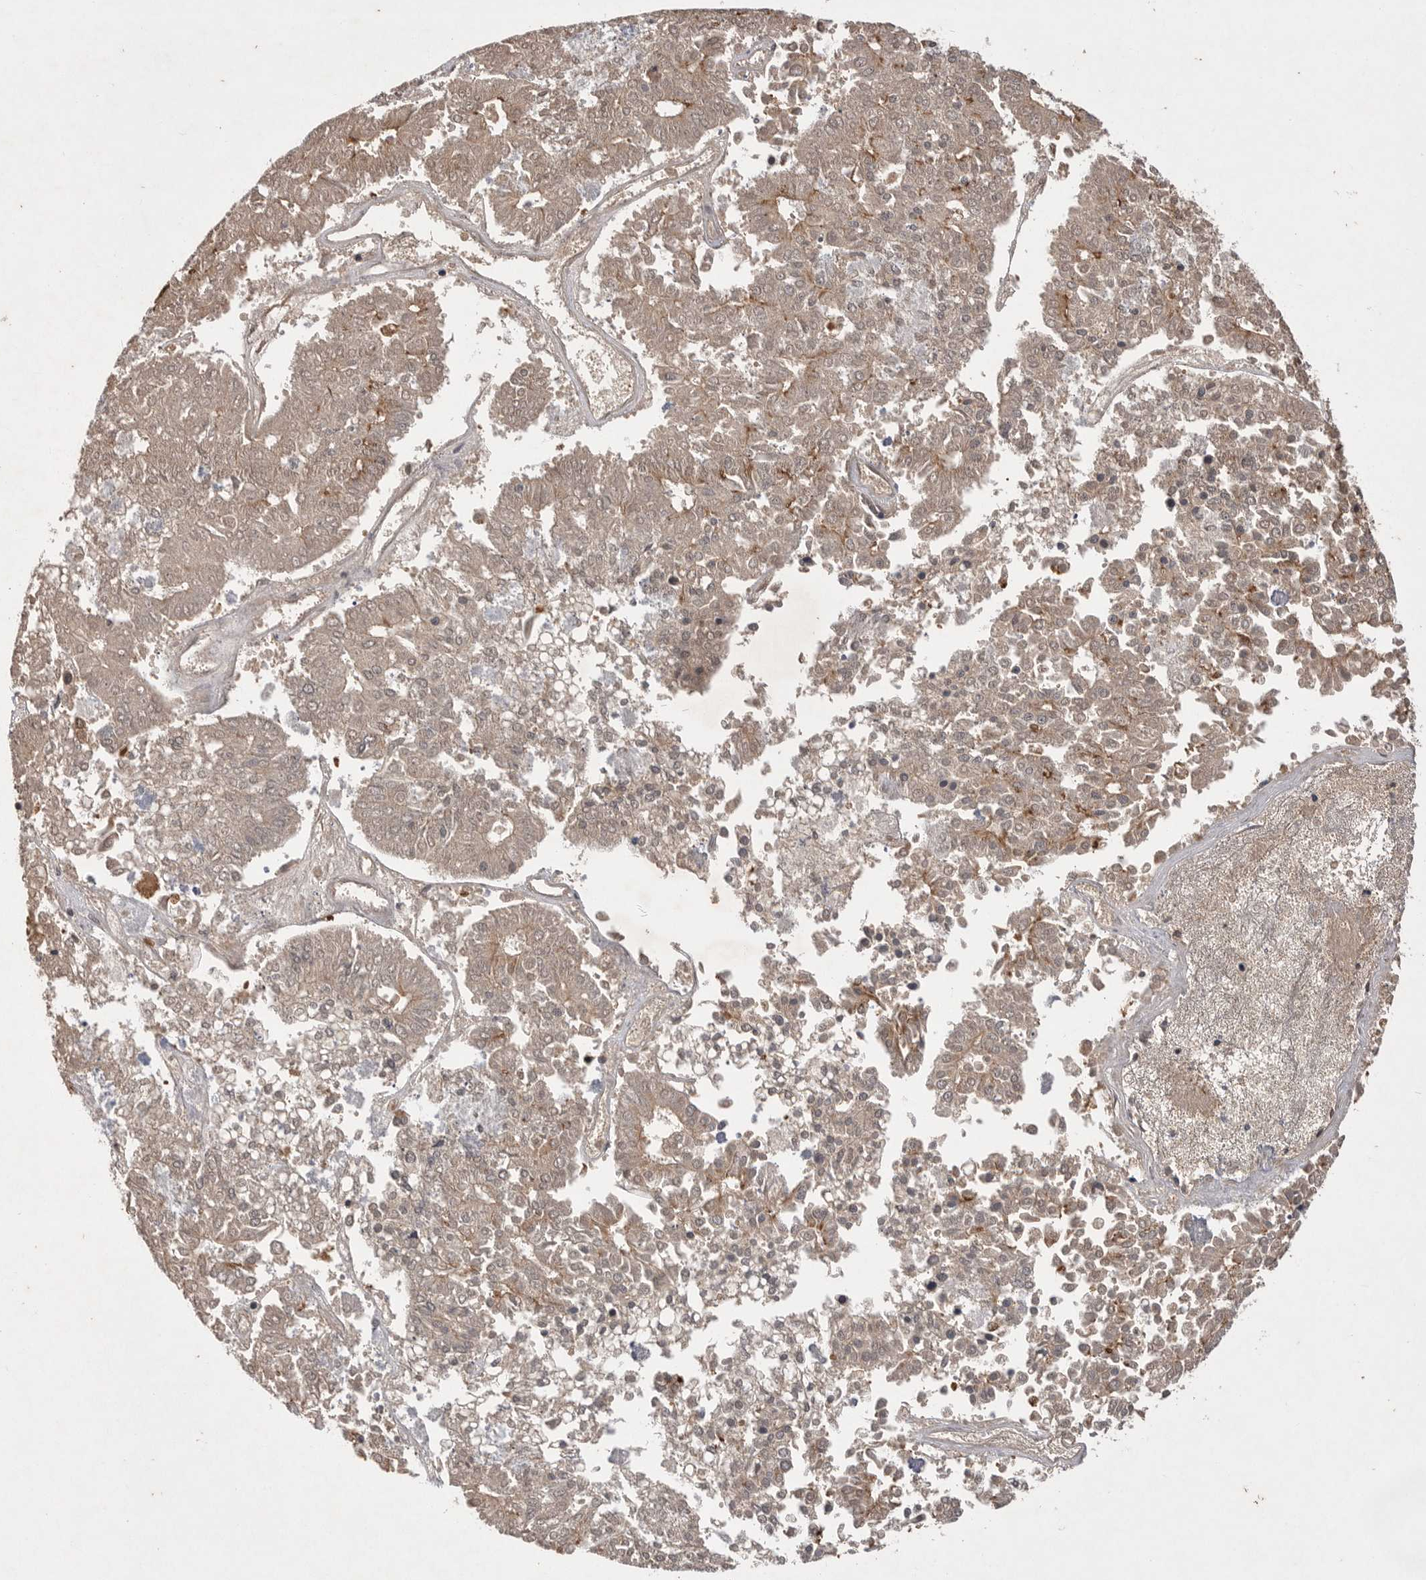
{"staining": {"intensity": "weak", "quantity": "<25%", "location": "cytoplasmic/membranous"}, "tissue": "pancreatic cancer", "cell_type": "Tumor cells", "image_type": "cancer", "snomed": [{"axis": "morphology", "description": "Adenocarcinoma, NOS"}, {"axis": "topography", "description": "Pancreas"}], "caption": "Histopathology image shows no significant protein expression in tumor cells of adenocarcinoma (pancreatic). The staining is performed using DAB brown chromogen with nuclei counter-stained in using hematoxylin.", "gene": "VN1R4", "patient": {"sex": "male", "age": 50}}